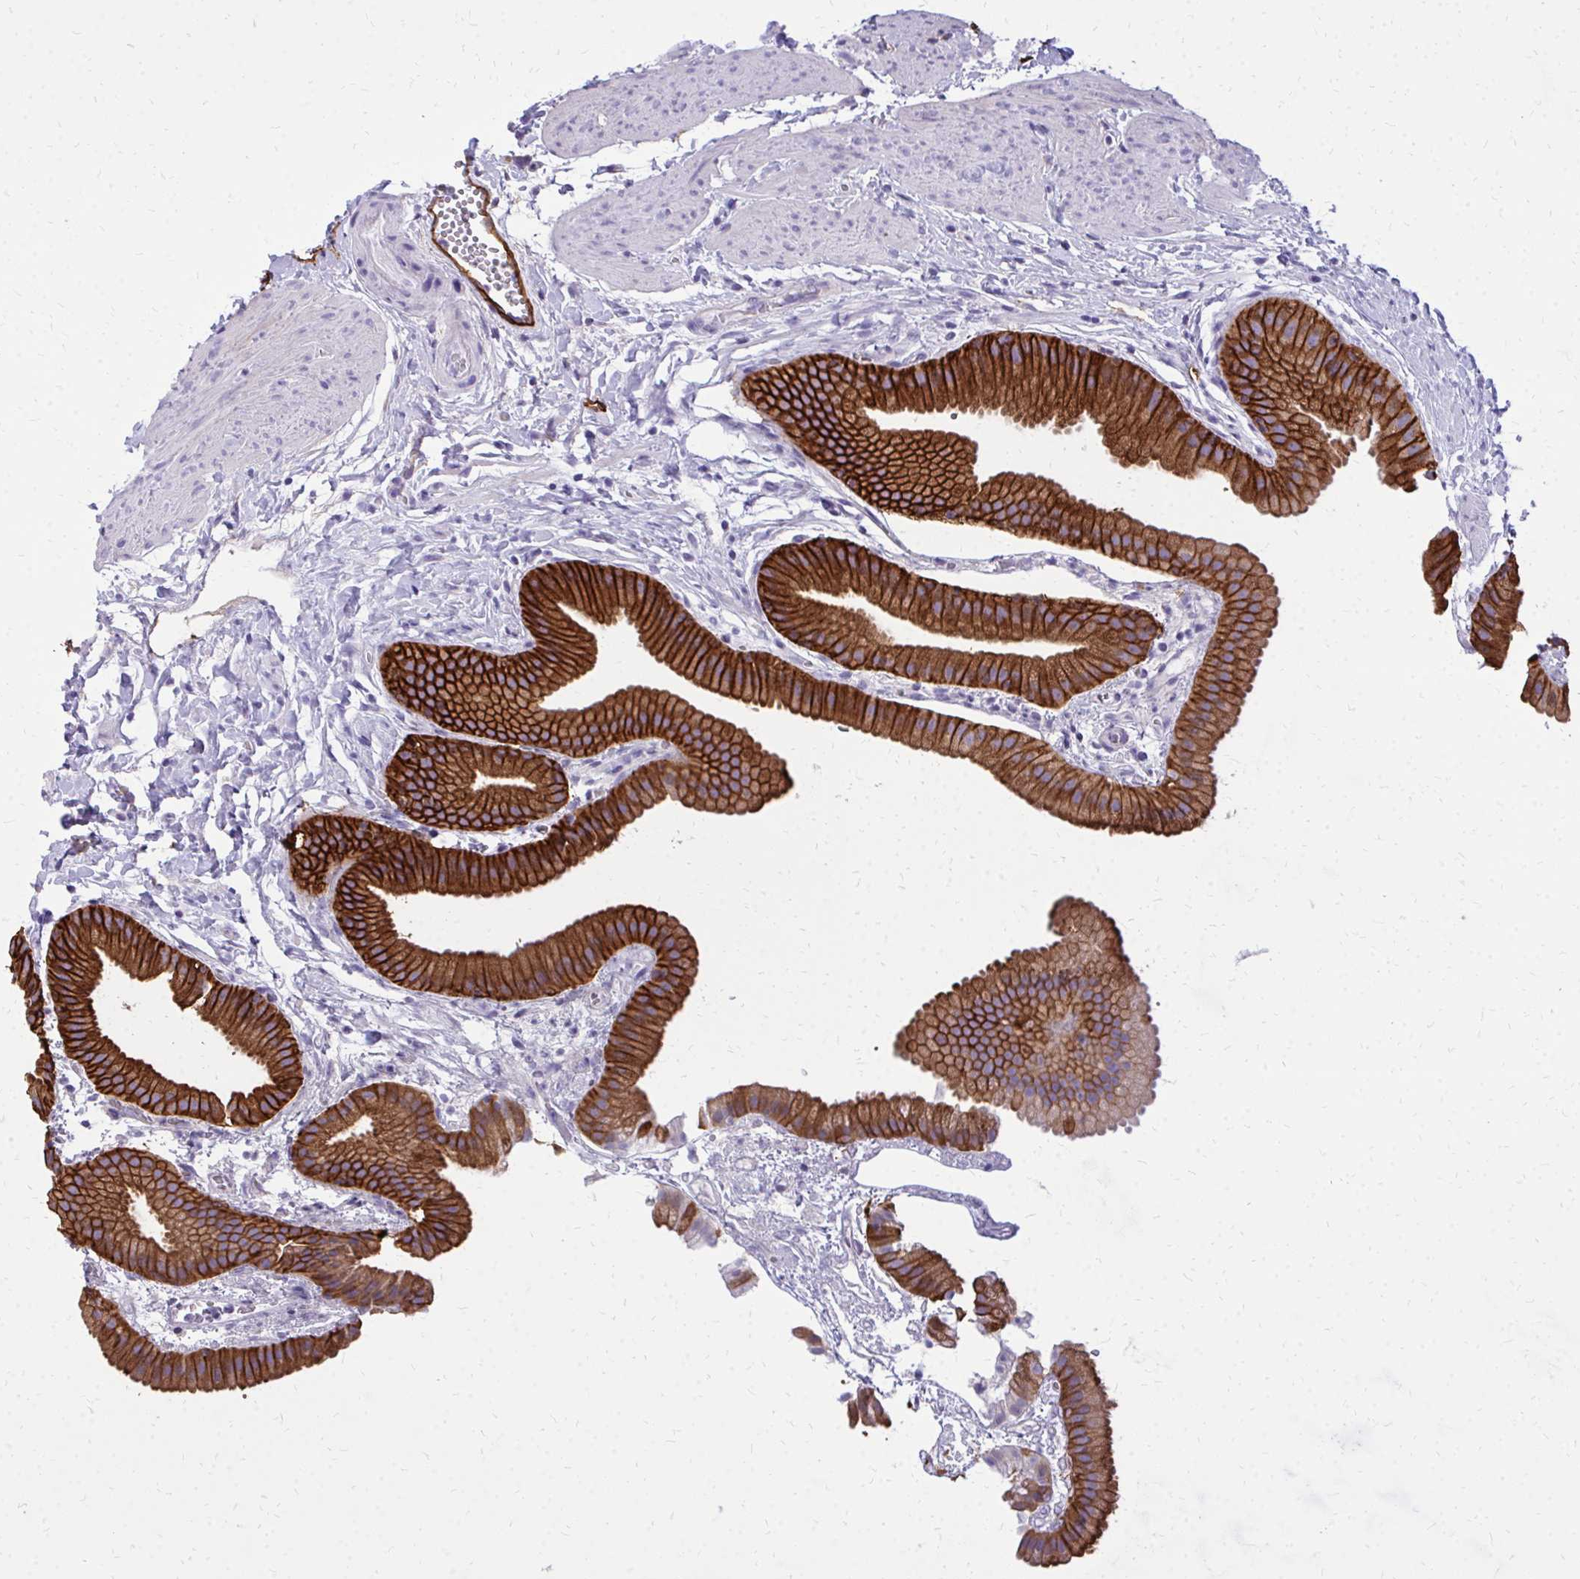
{"staining": {"intensity": "strong", "quantity": ">75%", "location": "cytoplasmic/membranous"}, "tissue": "gallbladder", "cell_type": "Glandular cells", "image_type": "normal", "snomed": [{"axis": "morphology", "description": "Normal tissue, NOS"}, {"axis": "topography", "description": "Gallbladder"}], "caption": "This is an image of immunohistochemistry (IHC) staining of benign gallbladder, which shows strong staining in the cytoplasmic/membranous of glandular cells.", "gene": "MARCKSL1", "patient": {"sex": "female", "age": 63}}